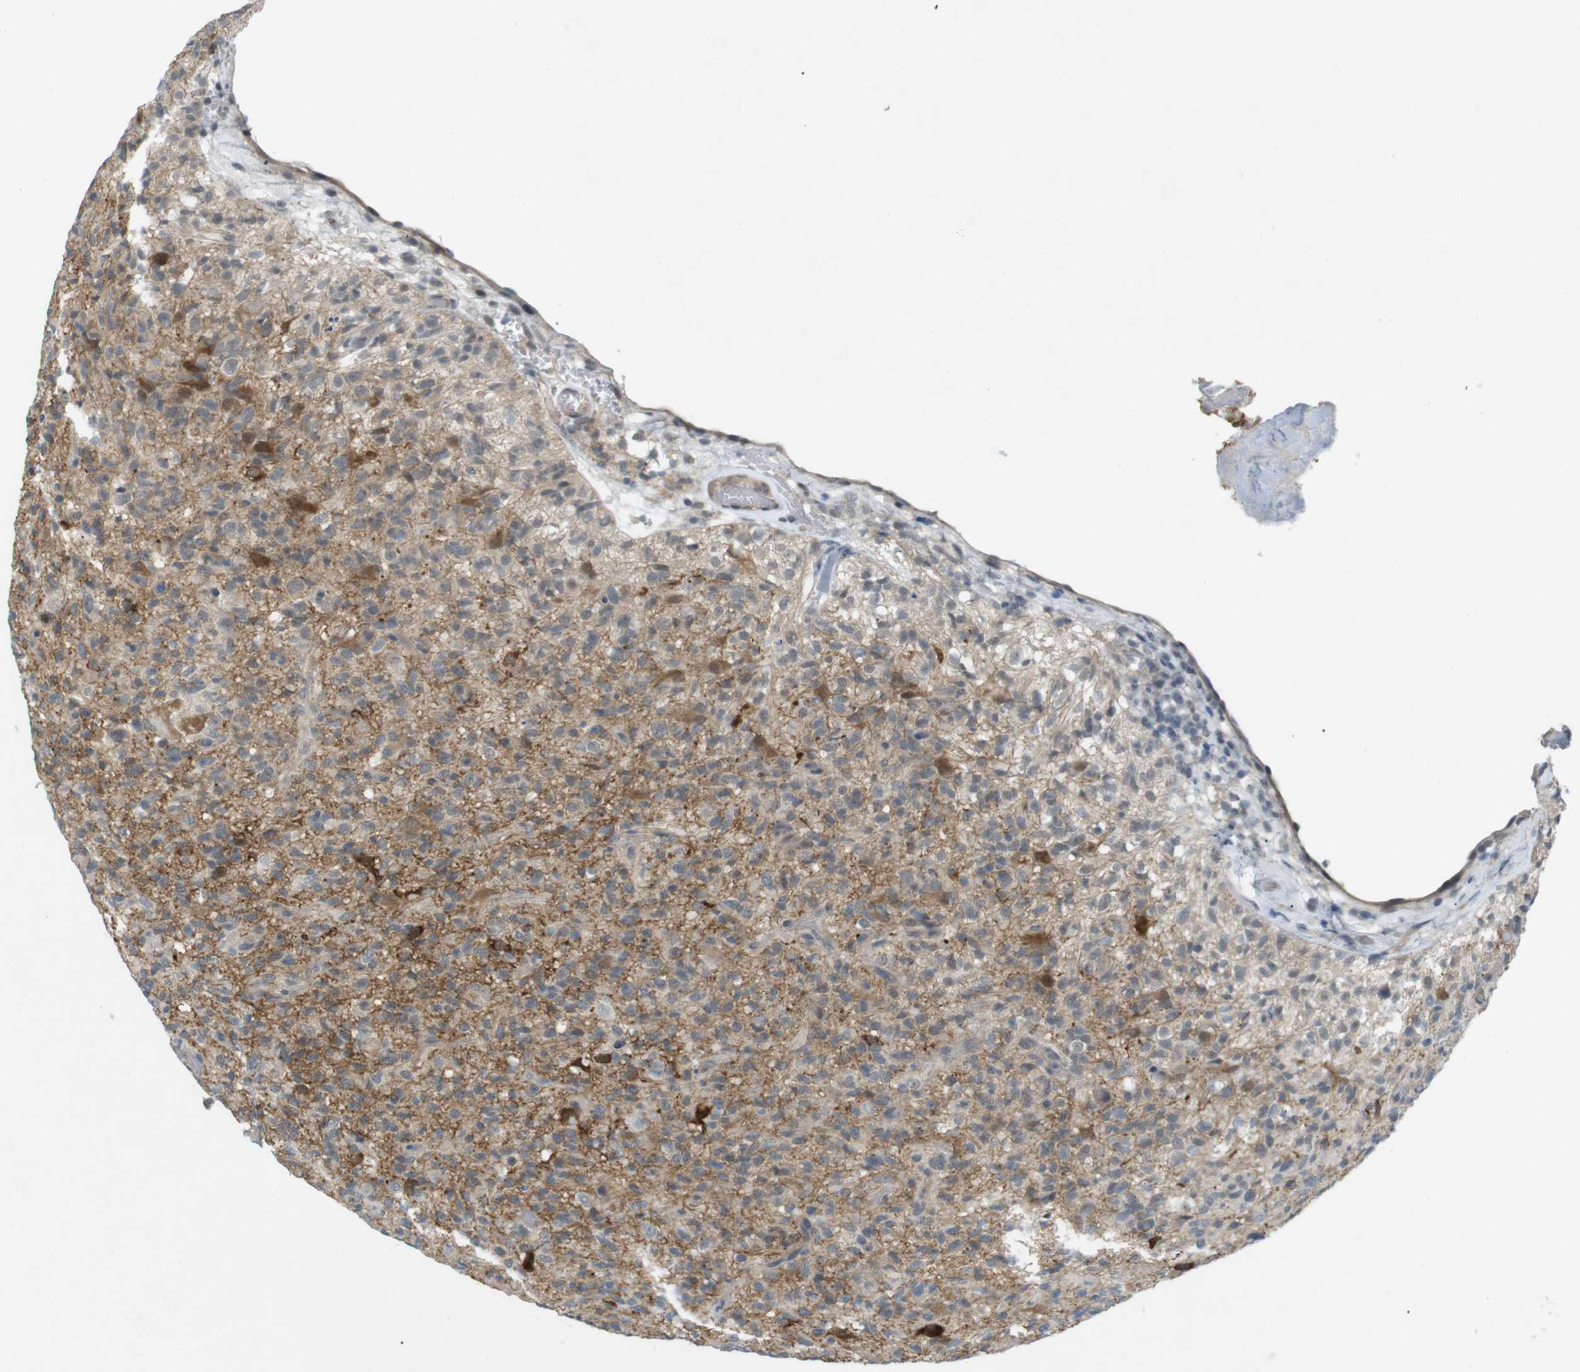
{"staining": {"intensity": "moderate", "quantity": "25%-75%", "location": "cytoplasmic/membranous"}, "tissue": "glioma", "cell_type": "Tumor cells", "image_type": "cancer", "snomed": [{"axis": "morphology", "description": "Glioma, malignant, High grade"}, {"axis": "topography", "description": "Brain"}], "caption": "There is medium levels of moderate cytoplasmic/membranous staining in tumor cells of glioma, as demonstrated by immunohistochemical staining (brown color).", "gene": "RTN3", "patient": {"sex": "male", "age": 71}}